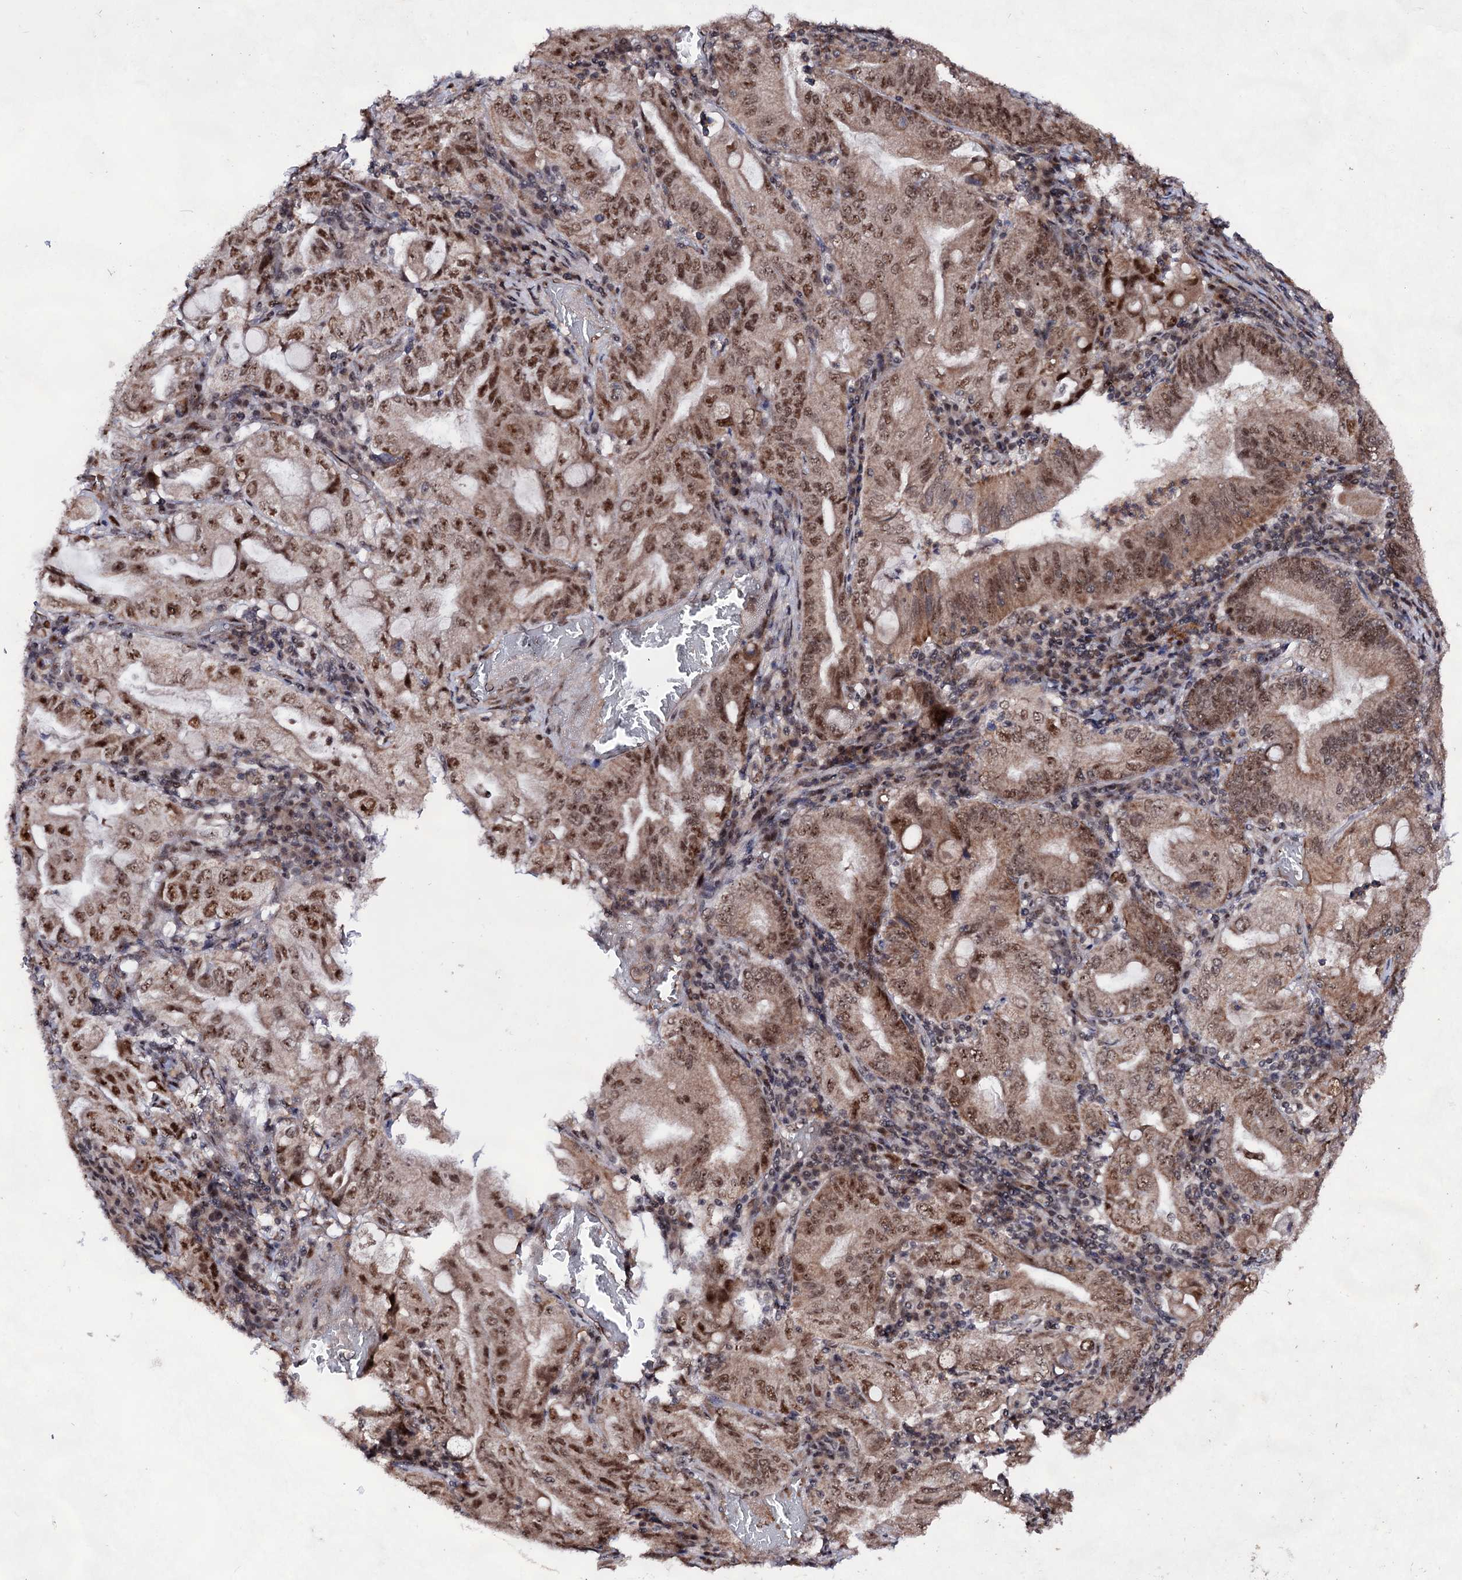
{"staining": {"intensity": "moderate", "quantity": ">75%", "location": "cytoplasmic/membranous,nuclear"}, "tissue": "stomach cancer", "cell_type": "Tumor cells", "image_type": "cancer", "snomed": [{"axis": "morphology", "description": "Normal tissue, NOS"}, {"axis": "morphology", "description": "Adenocarcinoma, NOS"}, {"axis": "topography", "description": "Esophagus"}, {"axis": "topography", "description": "Stomach, upper"}, {"axis": "topography", "description": "Peripheral nerve tissue"}], "caption": "Immunohistochemical staining of human stomach cancer demonstrates moderate cytoplasmic/membranous and nuclear protein expression in about >75% of tumor cells. The protein is stained brown, and the nuclei are stained in blue (DAB IHC with brightfield microscopy, high magnification).", "gene": "EXOSC10", "patient": {"sex": "male", "age": 62}}